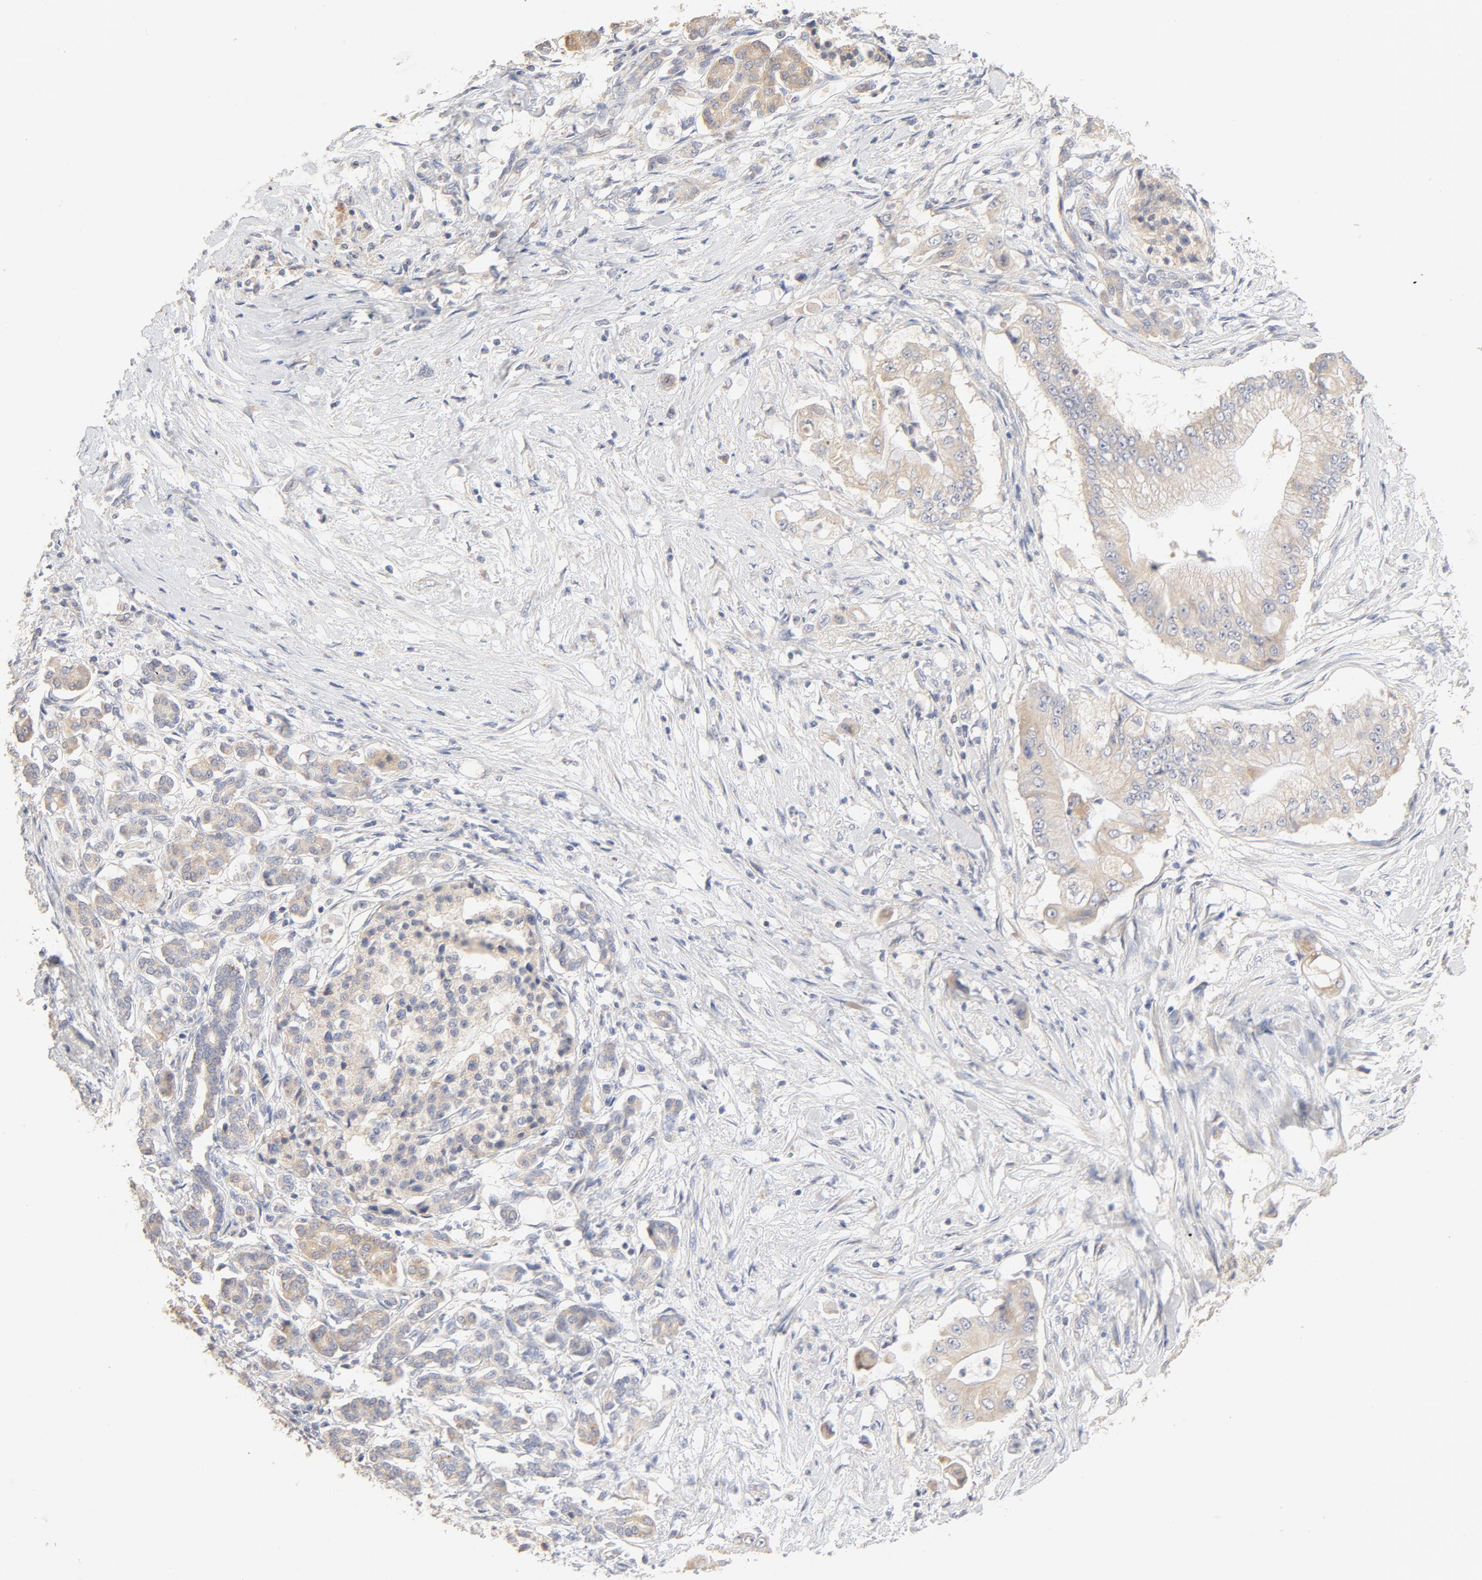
{"staining": {"intensity": "negative", "quantity": "none", "location": "none"}, "tissue": "pancreatic cancer", "cell_type": "Tumor cells", "image_type": "cancer", "snomed": [{"axis": "morphology", "description": "Adenocarcinoma, NOS"}, {"axis": "topography", "description": "Pancreas"}], "caption": "Photomicrograph shows no significant protein staining in tumor cells of pancreatic cancer.", "gene": "FCGBP", "patient": {"sex": "male", "age": 62}}